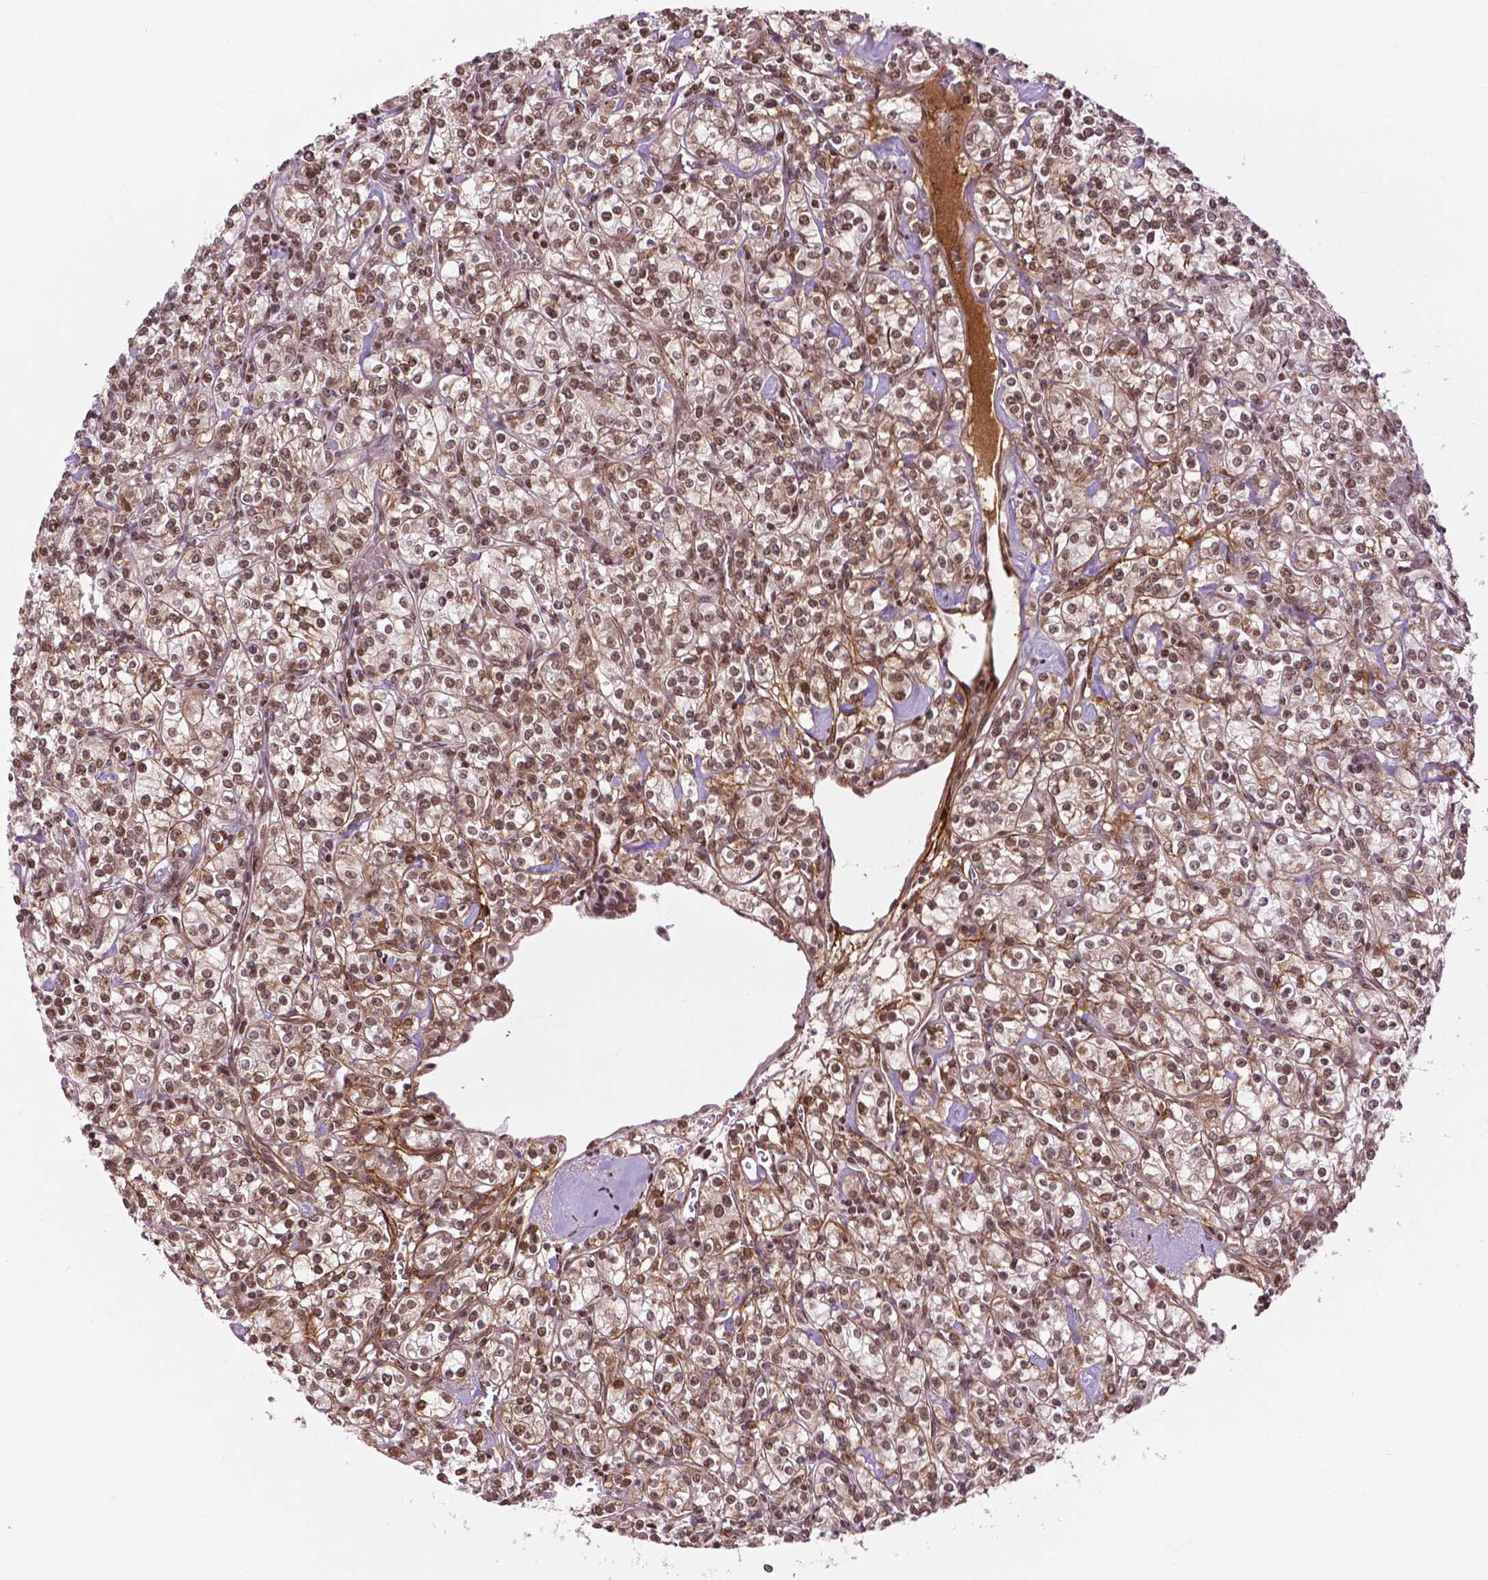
{"staining": {"intensity": "moderate", "quantity": ">75%", "location": "cytoplasmic/membranous"}, "tissue": "renal cancer", "cell_type": "Tumor cells", "image_type": "cancer", "snomed": [{"axis": "morphology", "description": "Adenocarcinoma, NOS"}, {"axis": "topography", "description": "Kidney"}], "caption": "Immunohistochemical staining of adenocarcinoma (renal) demonstrates medium levels of moderate cytoplasmic/membranous staining in approximately >75% of tumor cells.", "gene": "COL23A1", "patient": {"sex": "male", "age": 77}}